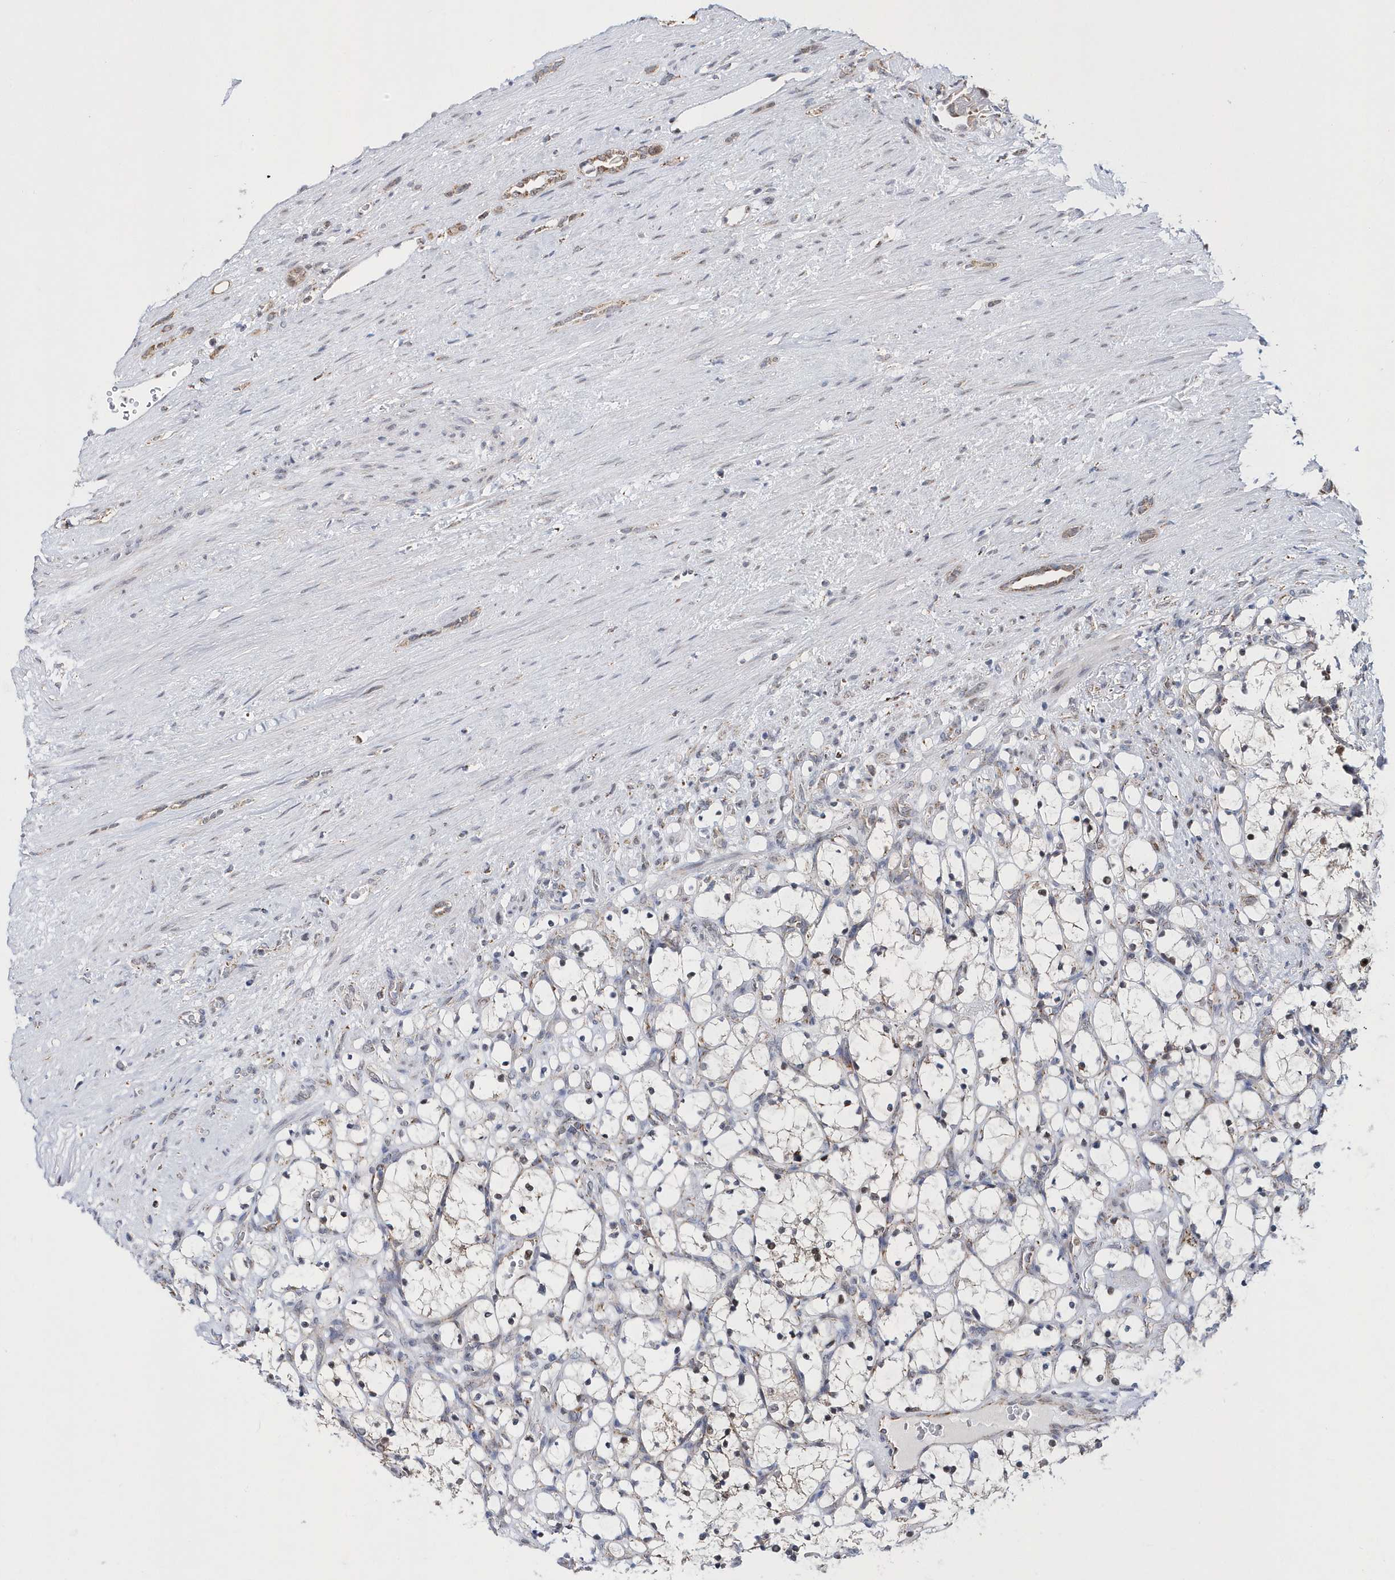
{"staining": {"intensity": "negative", "quantity": "none", "location": "none"}, "tissue": "renal cancer", "cell_type": "Tumor cells", "image_type": "cancer", "snomed": [{"axis": "morphology", "description": "Adenocarcinoma, NOS"}, {"axis": "topography", "description": "Kidney"}], "caption": "This is an immunohistochemistry (IHC) photomicrograph of human renal cancer (adenocarcinoma). There is no positivity in tumor cells.", "gene": "SPATA5", "patient": {"sex": "female", "age": 69}}